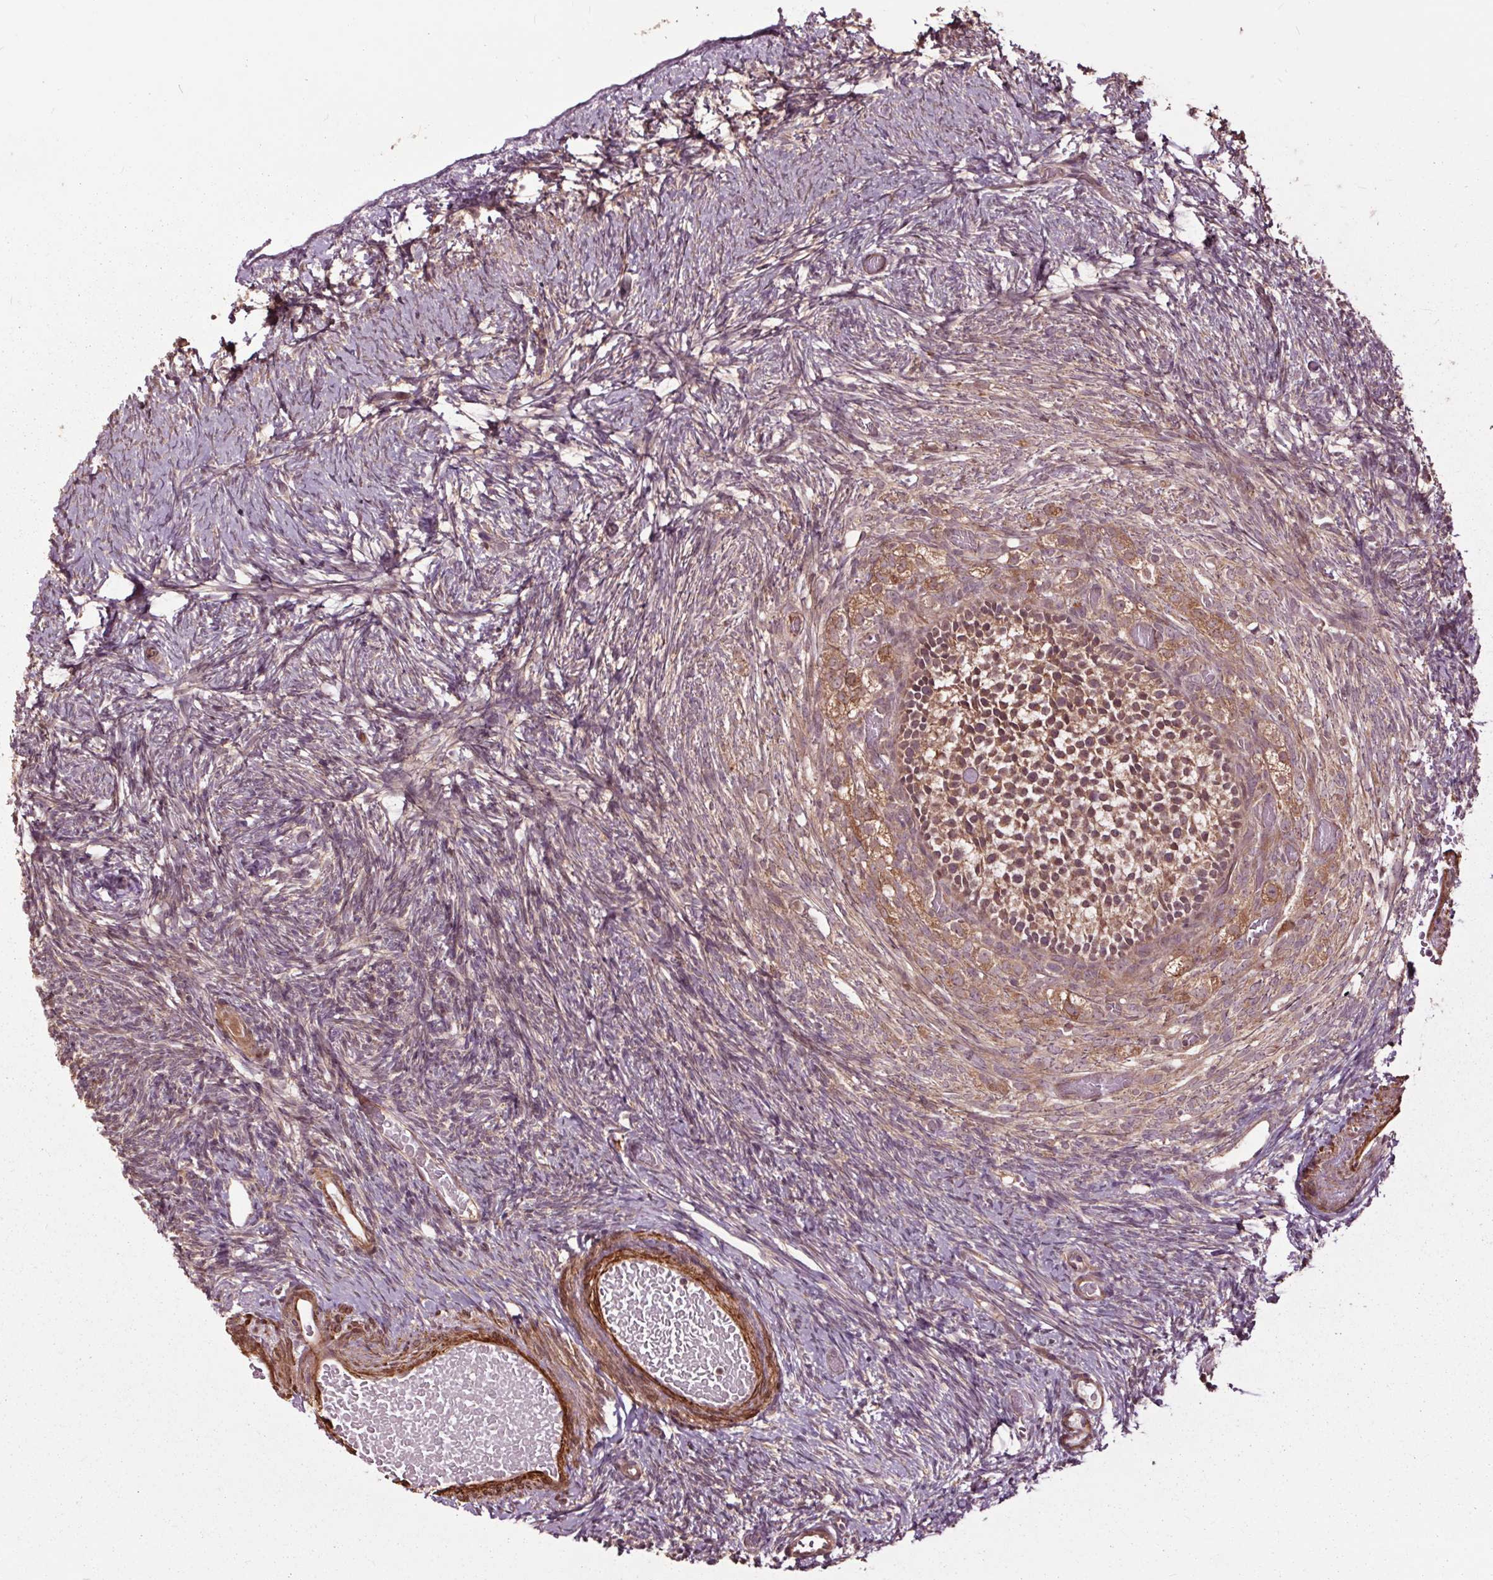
{"staining": {"intensity": "weak", "quantity": ">75%", "location": "cytoplasmic/membranous,nuclear"}, "tissue": "ovary", "cell_type": "Follicle cells", "image_type": "normal", "snomed": [{"axis": "morphology", "description": "Normal tissue, NOS"}, {"axis": "topography", "description": "Ovary"}], "caption": "IHC staining of benign ovary, which displays low levels of weak cytoplasmic/membranous,nuclear expression in approximately >75% of follicle cells indicating weak cytoplasmic/membranous,nuclear protein positivity. The staining was performed using DAB (3,3'-diaminobenzidine) (brown) for protein detection and nuclei were counterstained in hematoxylin (blue).", "gene": "CEP95", "patient": {"sex": "female", "age": 39}}